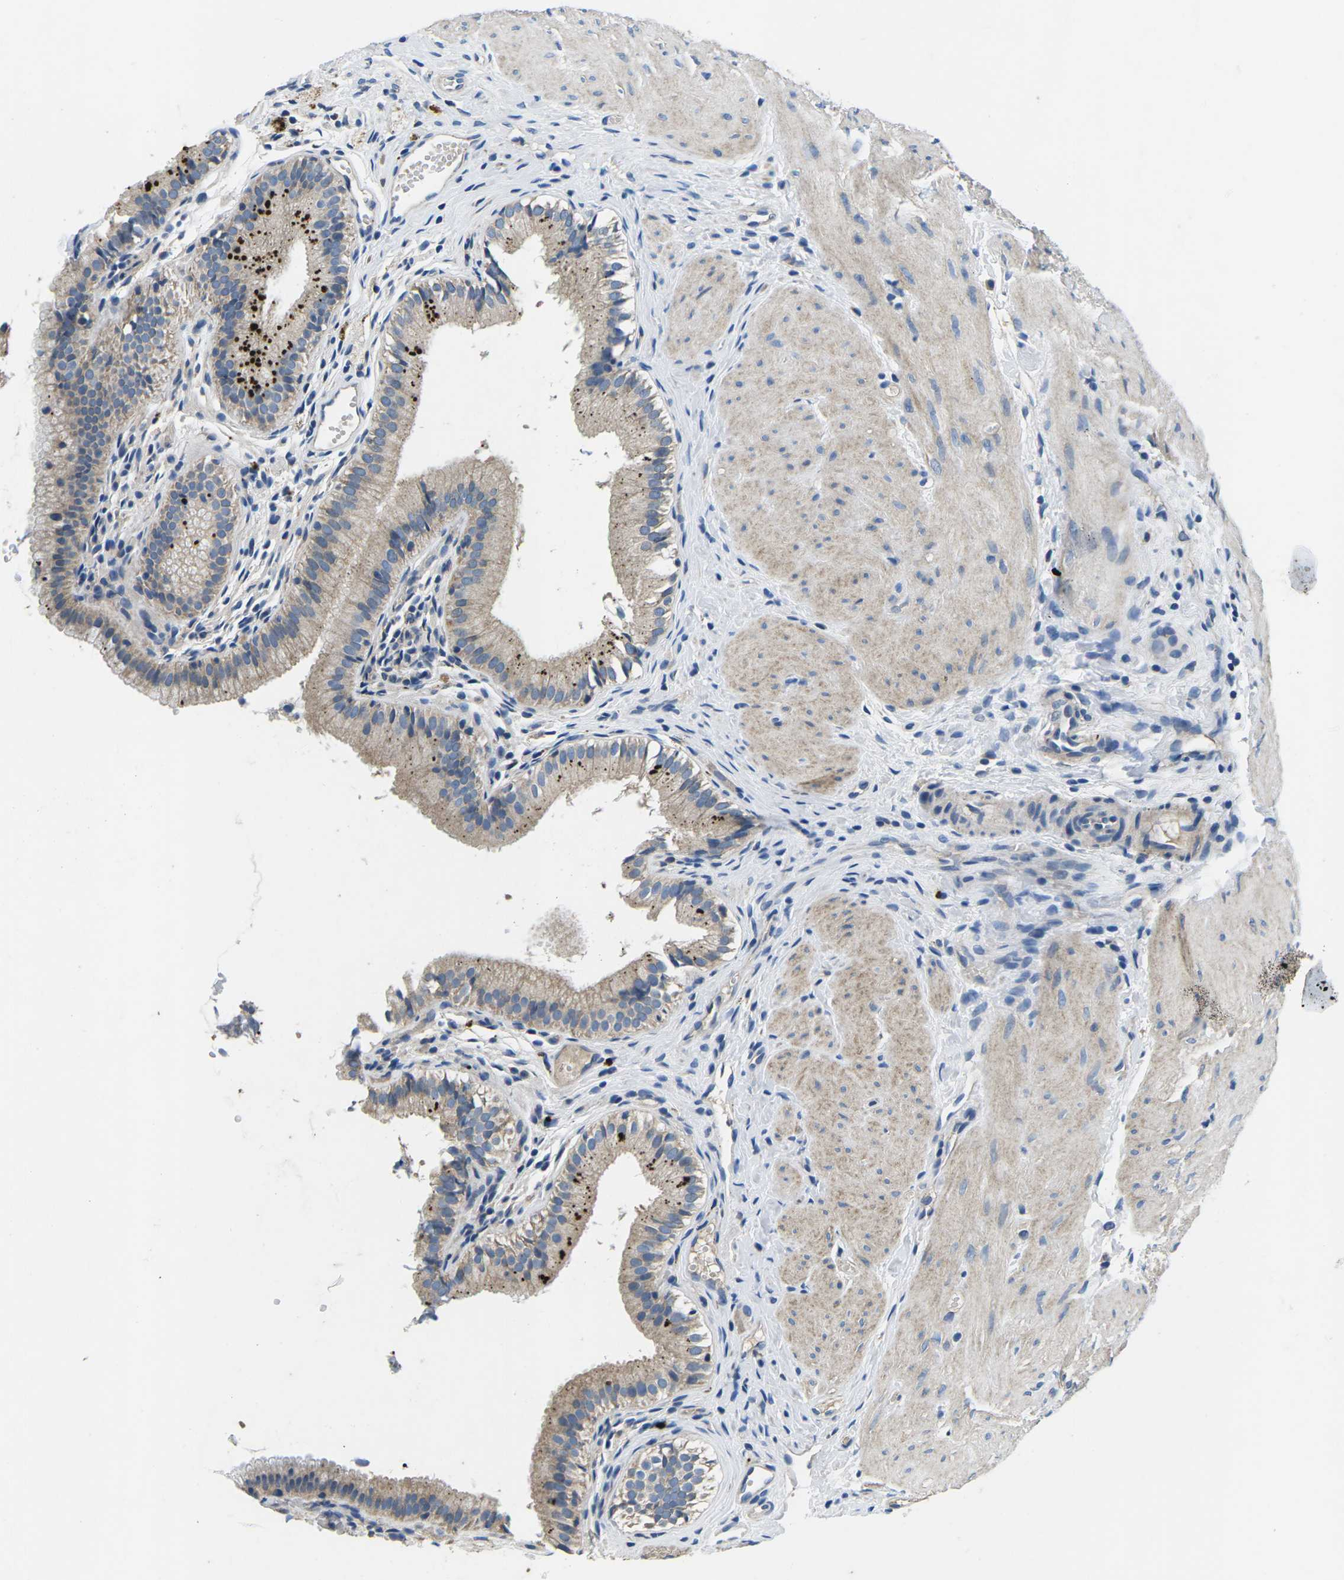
{"staining": {"intensity": "strong", "quantity": ">75%", "location": "cytoplasmic/membranous"}, "tissue": "gallbladder", "cell_type": "Glandular cells", "image_type": "normal", "snomed": [{"axis": "morphology", "description": "Normal tissue, NOS"}, {"axis": "topography", "description": "Gallbladder"}], "caption": "Brown immunohistochemical staining in normal gallbladder demonstrates strong cytoplasmic/membranous expression in about >75% of glandular cells. Ihc stains the protein of interest in brown and the nuclei are stained blue.", "gene": "PDCD6IP", "patient": {"sex": "female", "age": 26}}